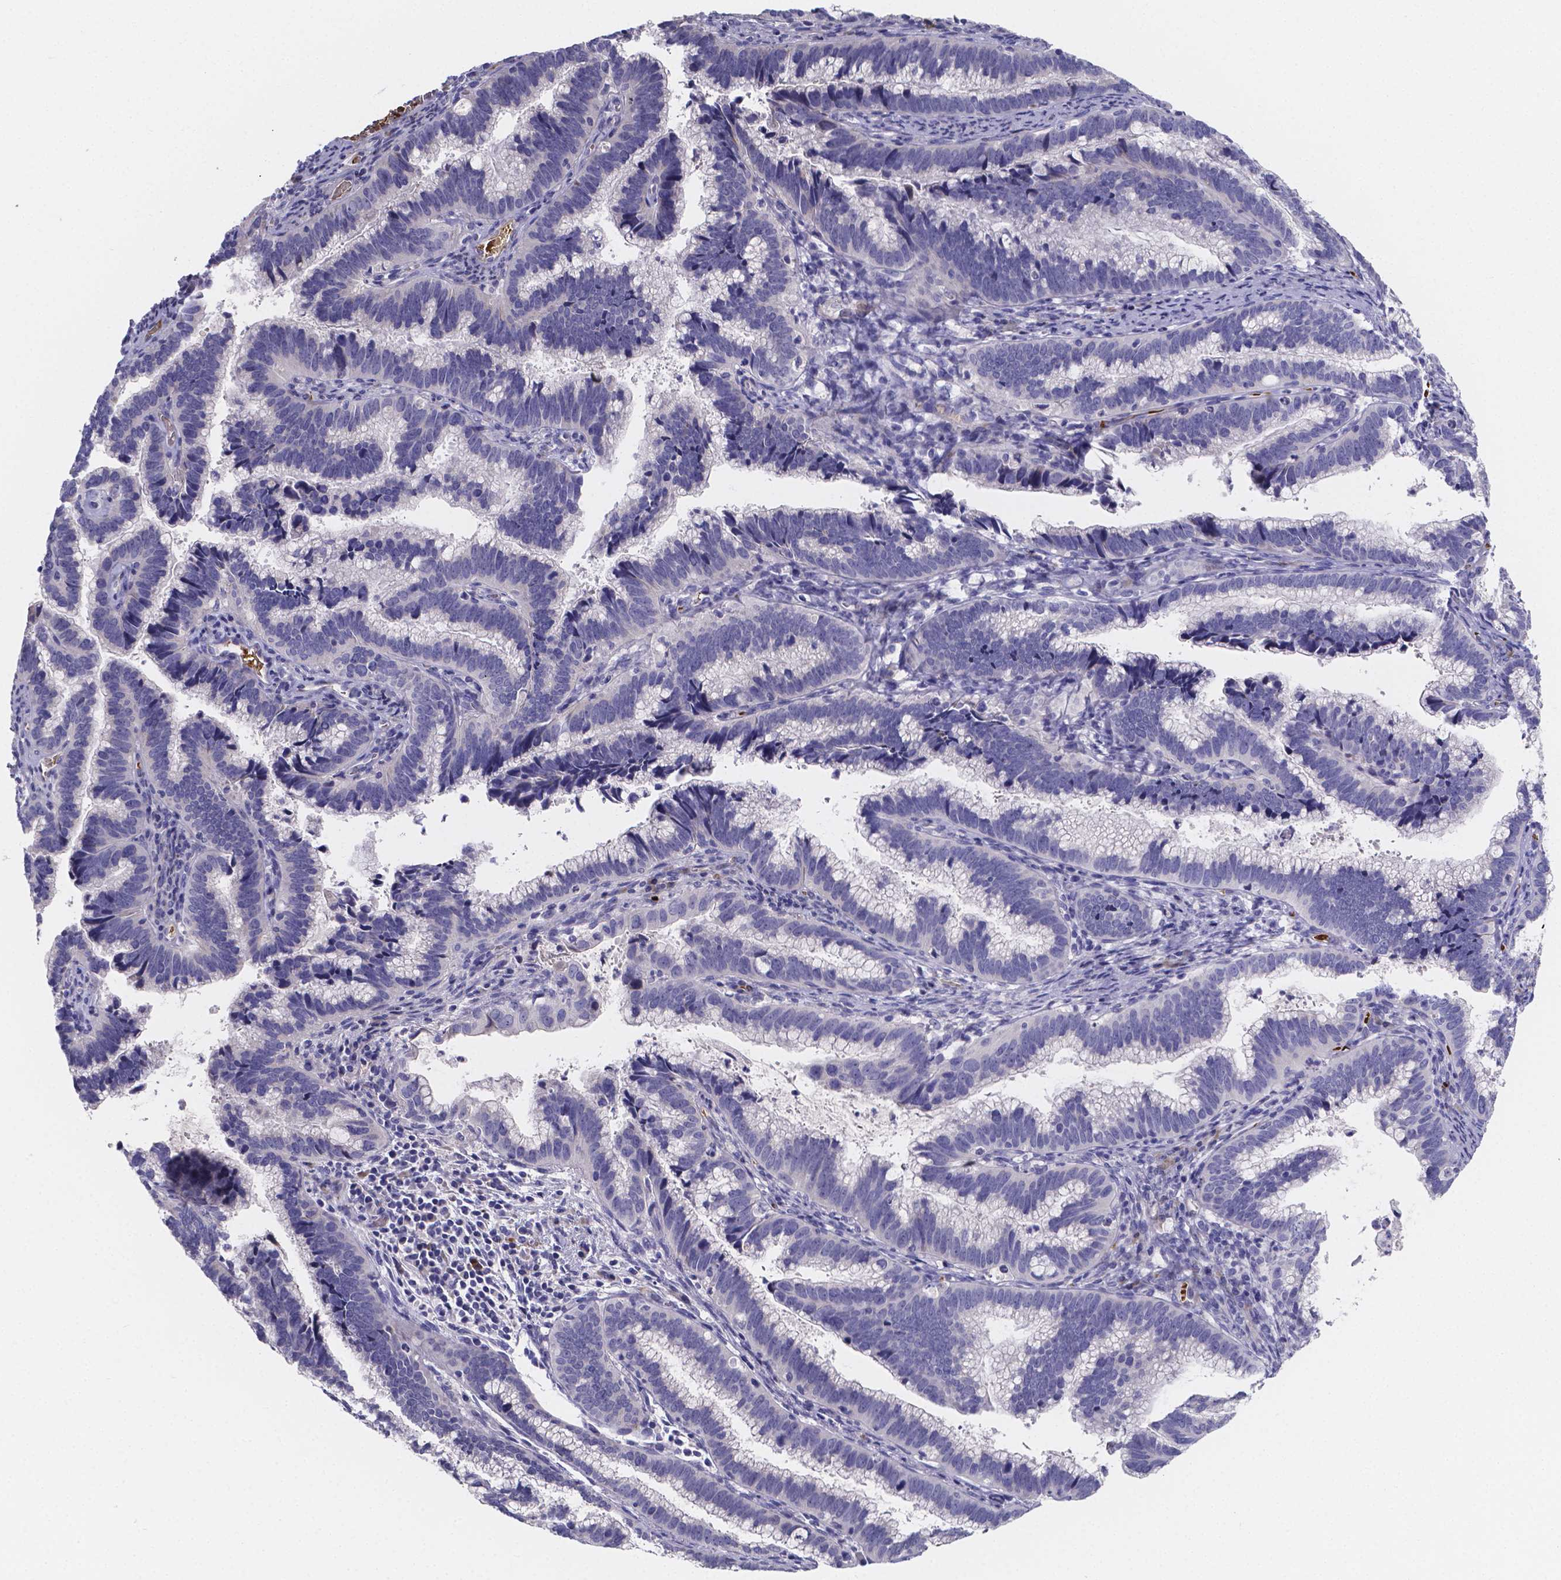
{"staining": {"intensity": "negative", "quantity": "none", "location": "none"}, "tissue": "cervical cancer", "cell_type": "Tumor cells", "image_type": "cancer", "snomed": [{"axis": "morphology", "description": "Adenocarcinoma, NOS"}, {"axis": "topography", "description": "Cervix"}], "caption": "Immunohistochemical staining of human cervical cancer (adenocarcinoma) displays no significant staining in tumor cells.", "gene": "GABRA3", "patient": {"sex": "female", "age": 61}}